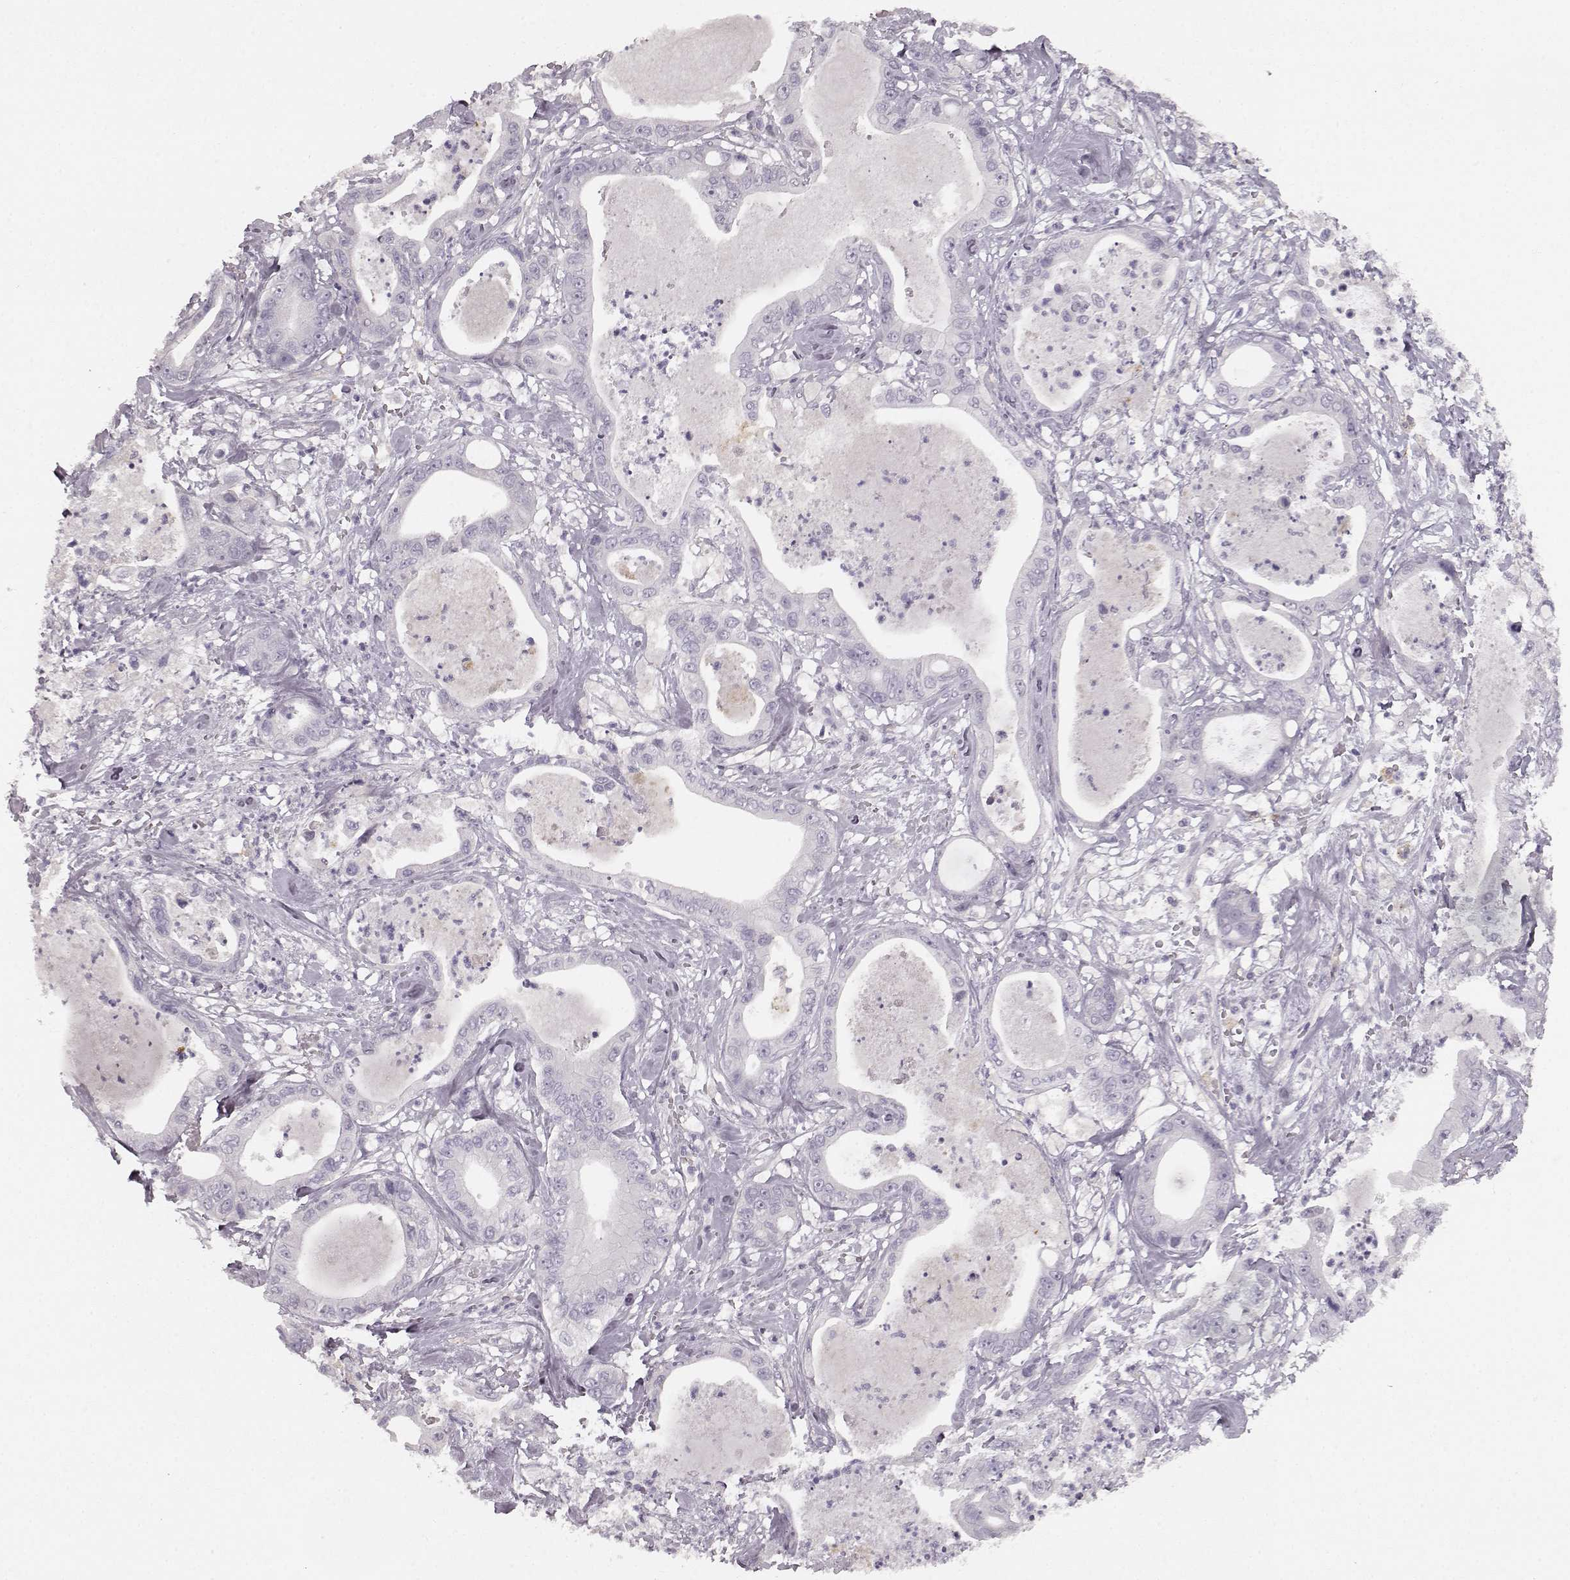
{"staining": {"intensity": "negative", "quantity": "none", "location": "none"}, "tissue": "pancreatic cancer", "cell_type": "Tumor cells", "image_type": "cancer", "snomed": [{"axis": "morphology", "description": "Adenocarcinoma, NOS"}, {"axis": "topography", "description": "Pancreas"}], "caption": "A histopathology image of pancreatic cancer (adenocarcinoma) stained for a protein shows no brown staining in tumor cells.", "gene": "KIAA0319", "patient": {"sex": "male", "age": 71}}